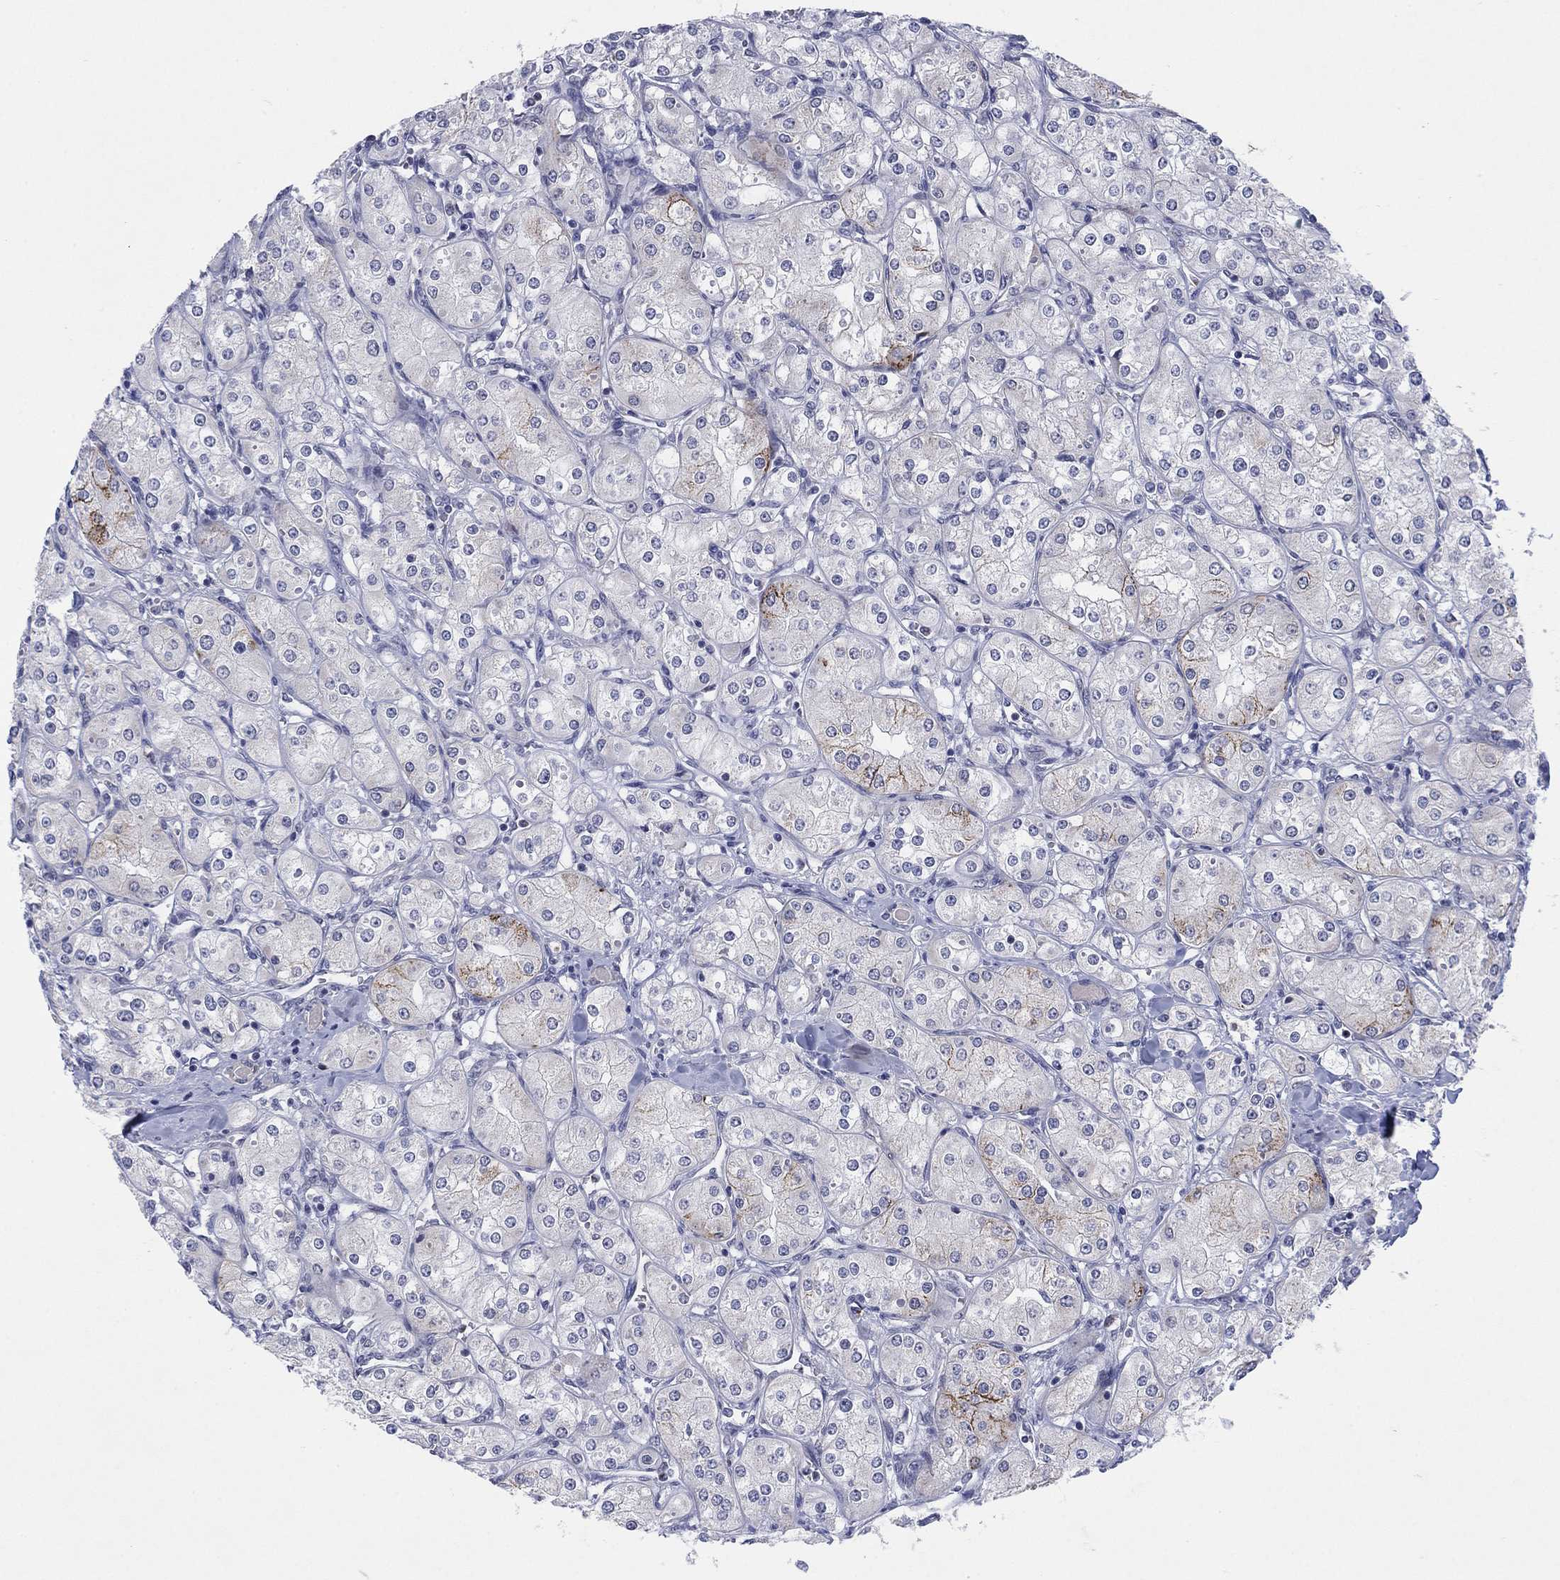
{"staining": {"intensity": "strong", "quantity": "<25%", "location": "cytoplasmic/membranous"}, "tissue": "renal cancer", "cell_type": "Tumor cells", "image_type": "cancer", "snomed": [{"axis": "morphology", "description": "Adenocarcinoma, NOS"}, {"axis": "topography", "description": "Kidney"}], "caption": "Immunohistochemistry histopathology image of renal cancer (adenocarcinoma) stained for a protein (brown), which shows medium levels of strong cytoplasmic/membranous expression in approximately <25% of tumor cells.", "gene": "SDC1", "patient": {"sex": "male", "age": 77}}